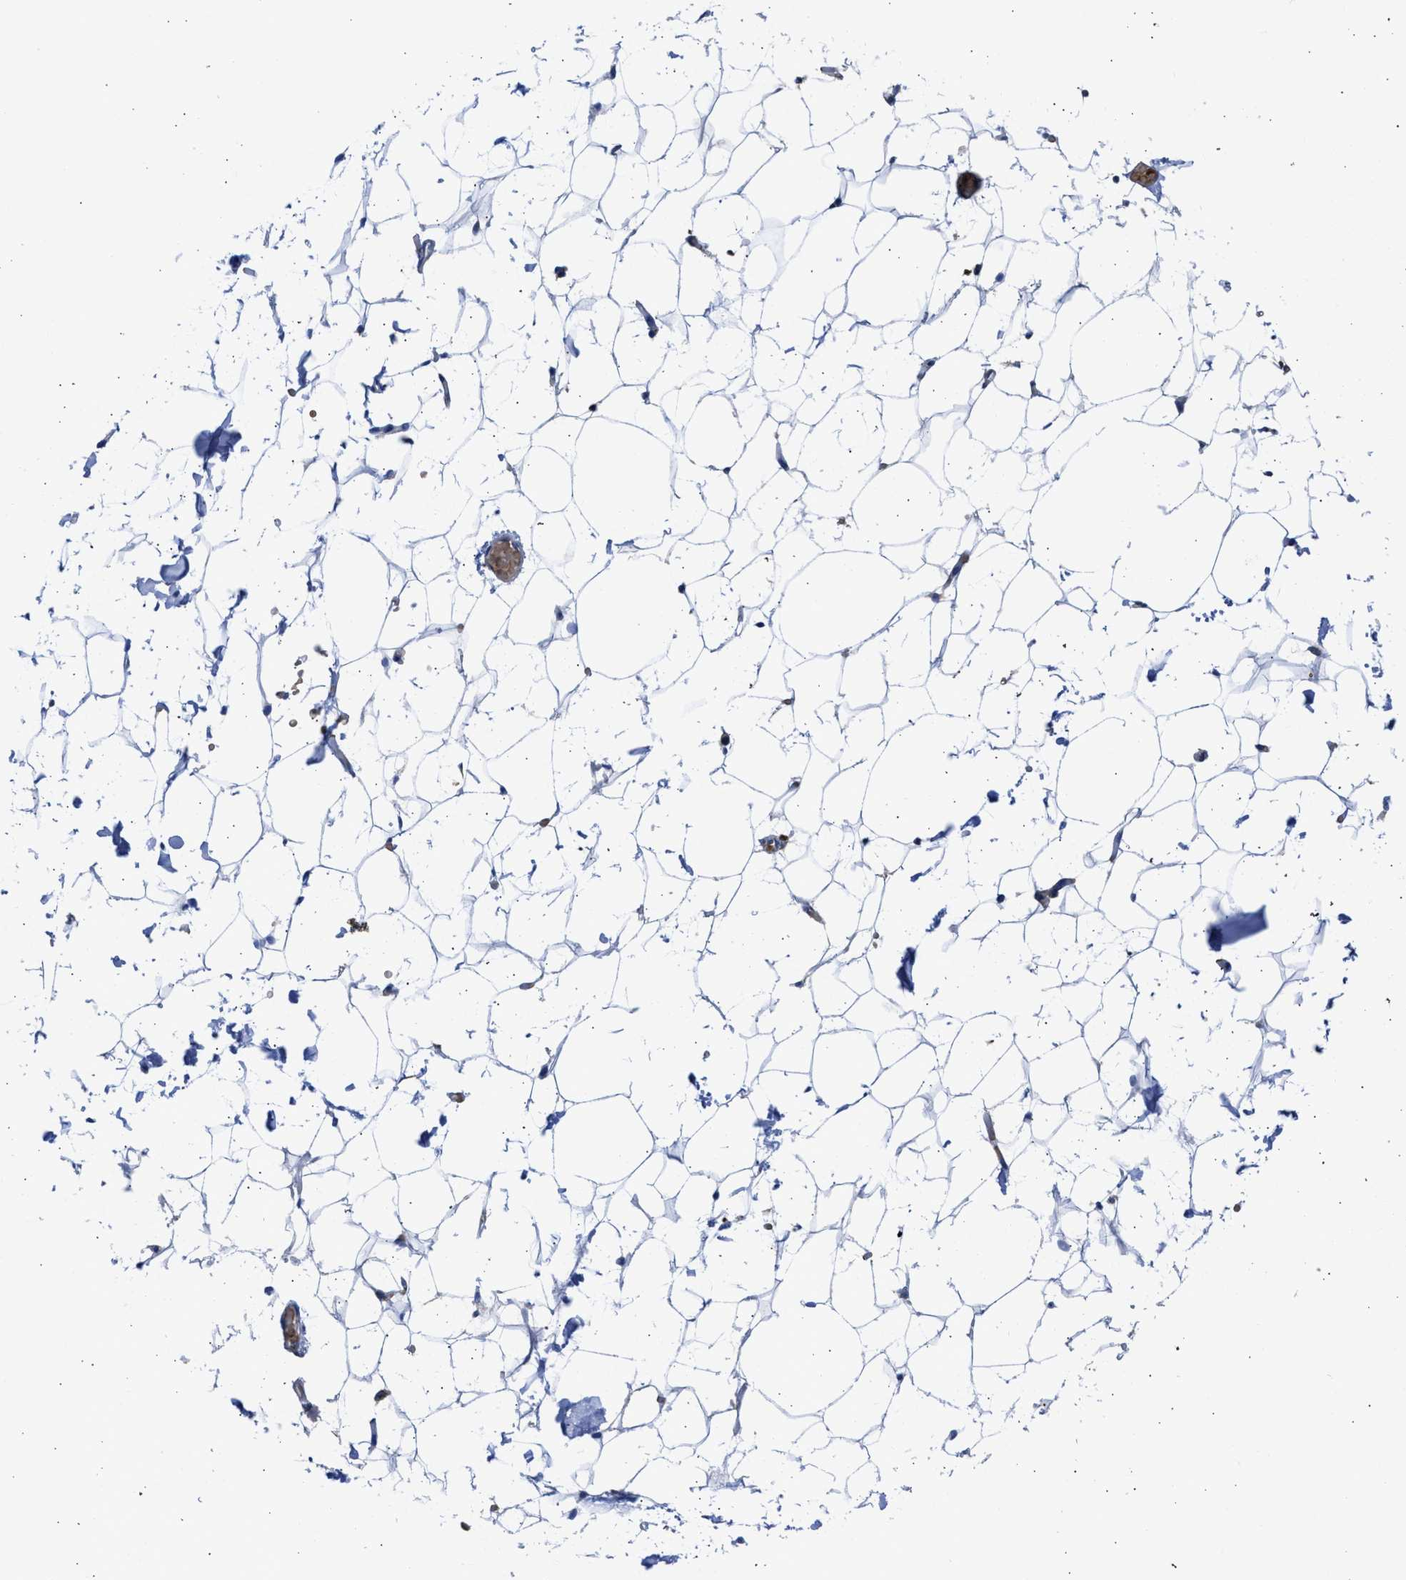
{"staining": {"intensity": "negative", "quantity": "none", "location": "none"}, "tissue": "adipose tissue", "cell_type": "Adipocytes", "image_type": "normal", "snomed": [{"axis": "morphology", "description": "Normal tissue, NOS"}, {"axis": "topography", "description": "Breast"}, {"axis": "topography", "description": "Soft tissue"}], "caption": "This histopathology image is of unremarkable adipose tissue stained with immunohistochemistry (IHC) to label a protein in brown with the nuclei are counter-stained blue. There is no expression in adipocytes. (DAB (3,3'-diaminobenzidine) IHC with hematoxylin counter stain).", "gene": "BTG3", "patient": {"sex": "female", "age": 75}}